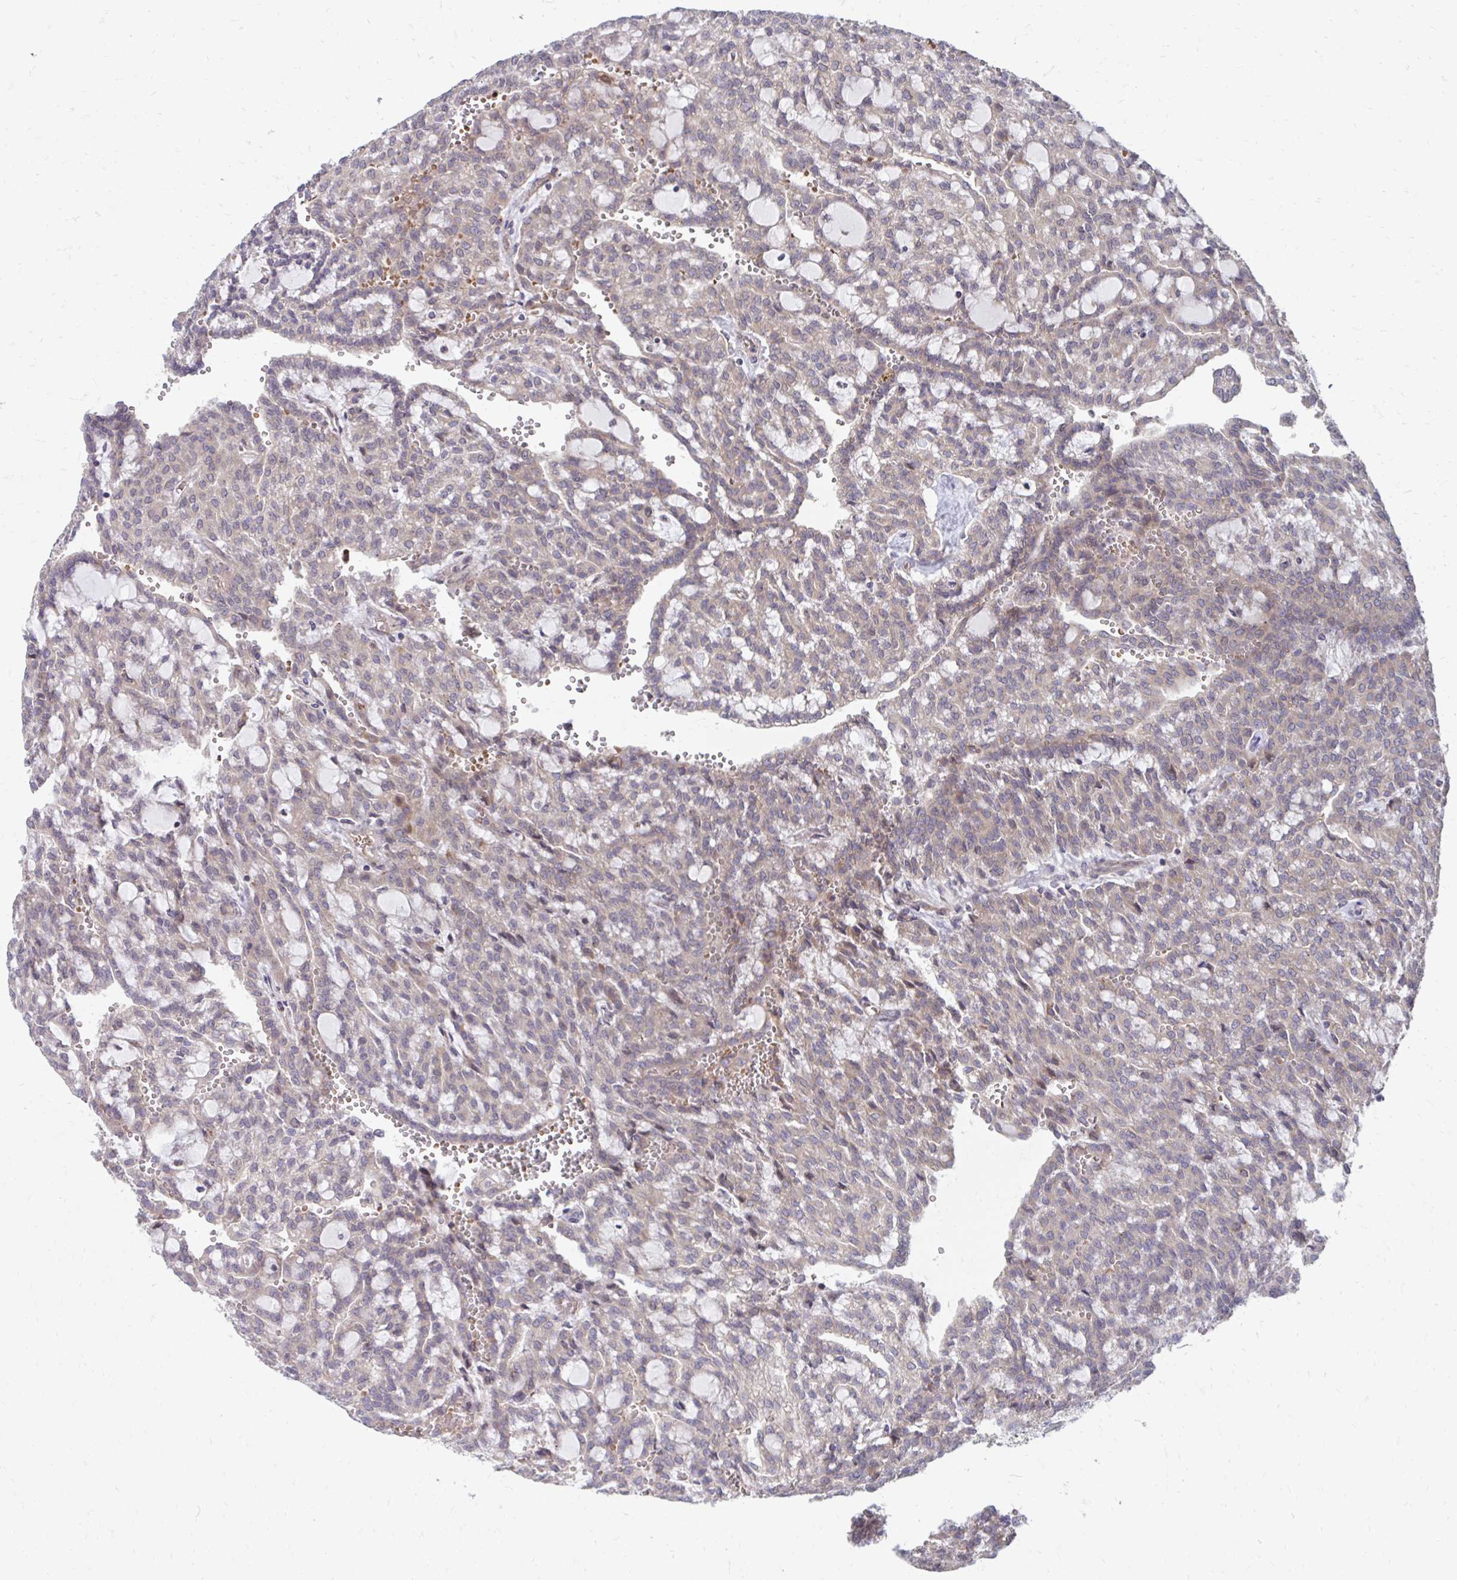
{"staining": {"intensity": "weak", "quantity": "25%-75%", "location": "cytoplasmic/membranous"}, "tissue": "renal cancer", "cell_type": "Tumor cells", "image_type": "cancer", "snomed": [{"axis": "morphology", "description": "Adenocarcinoma, NOS"}, {"axis": "topography", "description": "Kidney"}], "caption": "Immunohistochemical staining of human renal cancer reveals low levels of weak cytoplasmic/membranous protein staining in about 25%-75% of tumor cells.", "gene": "ITPR2", "patient": {"sex": "male", "age": 63}}